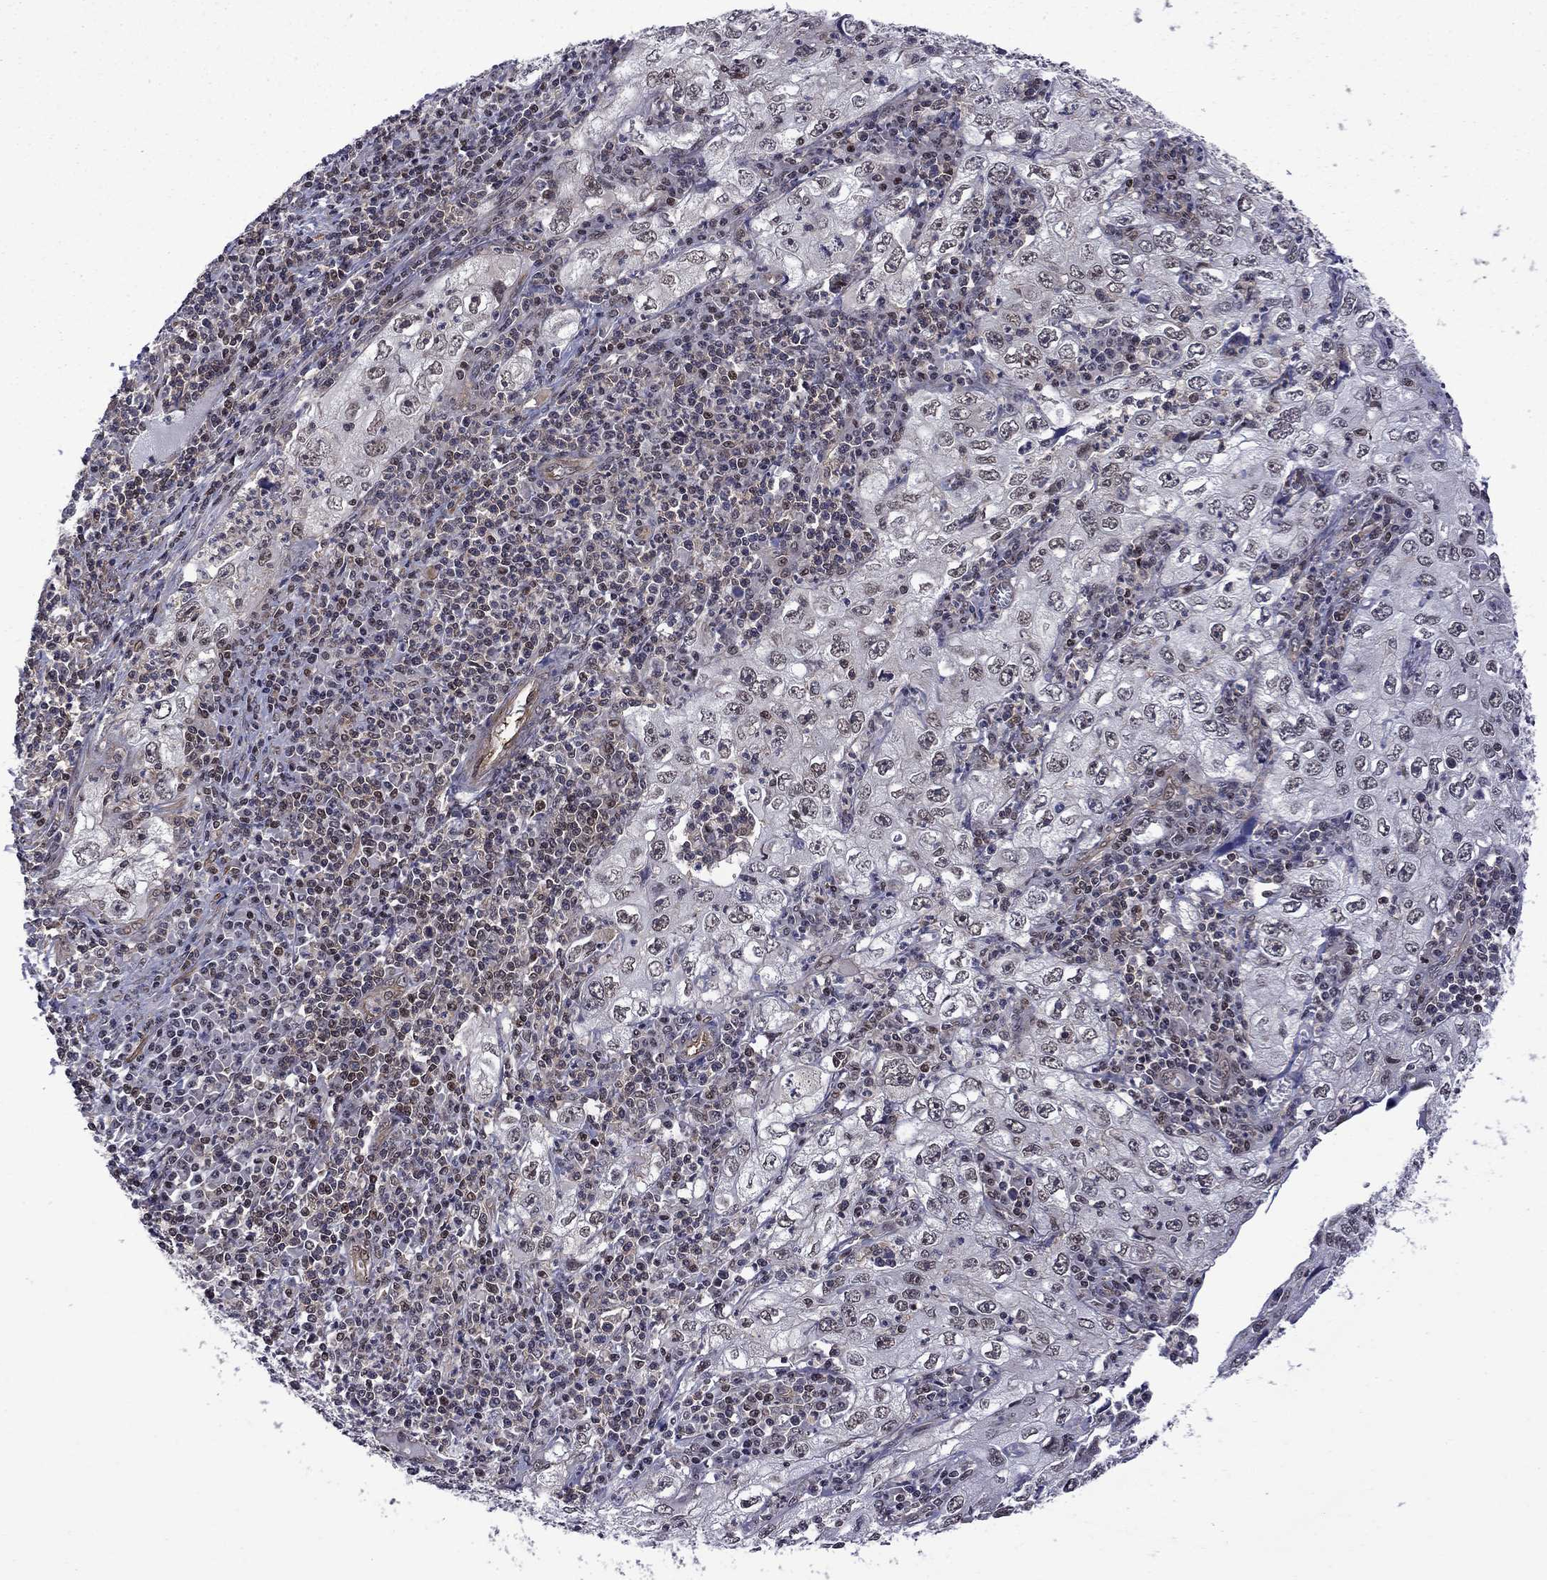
{"staining": {"intensity": "negative", "quantity": "none", "location": "none"}, "tissue": "cervical cancer", "cell_type": "Tumor cells", "image_type": "cancer", "snomed": [{"axis": "morphology", "description": "Squamous cell carcinoma, NOS"}, {"axis": "topography", "description": "Cervix"}], "caption": "Micrograph shows no significant protein expression in tumor cells of cervical cancer.", "gene": "BRF1", "patient": {"sex": "female", "age": 24}}